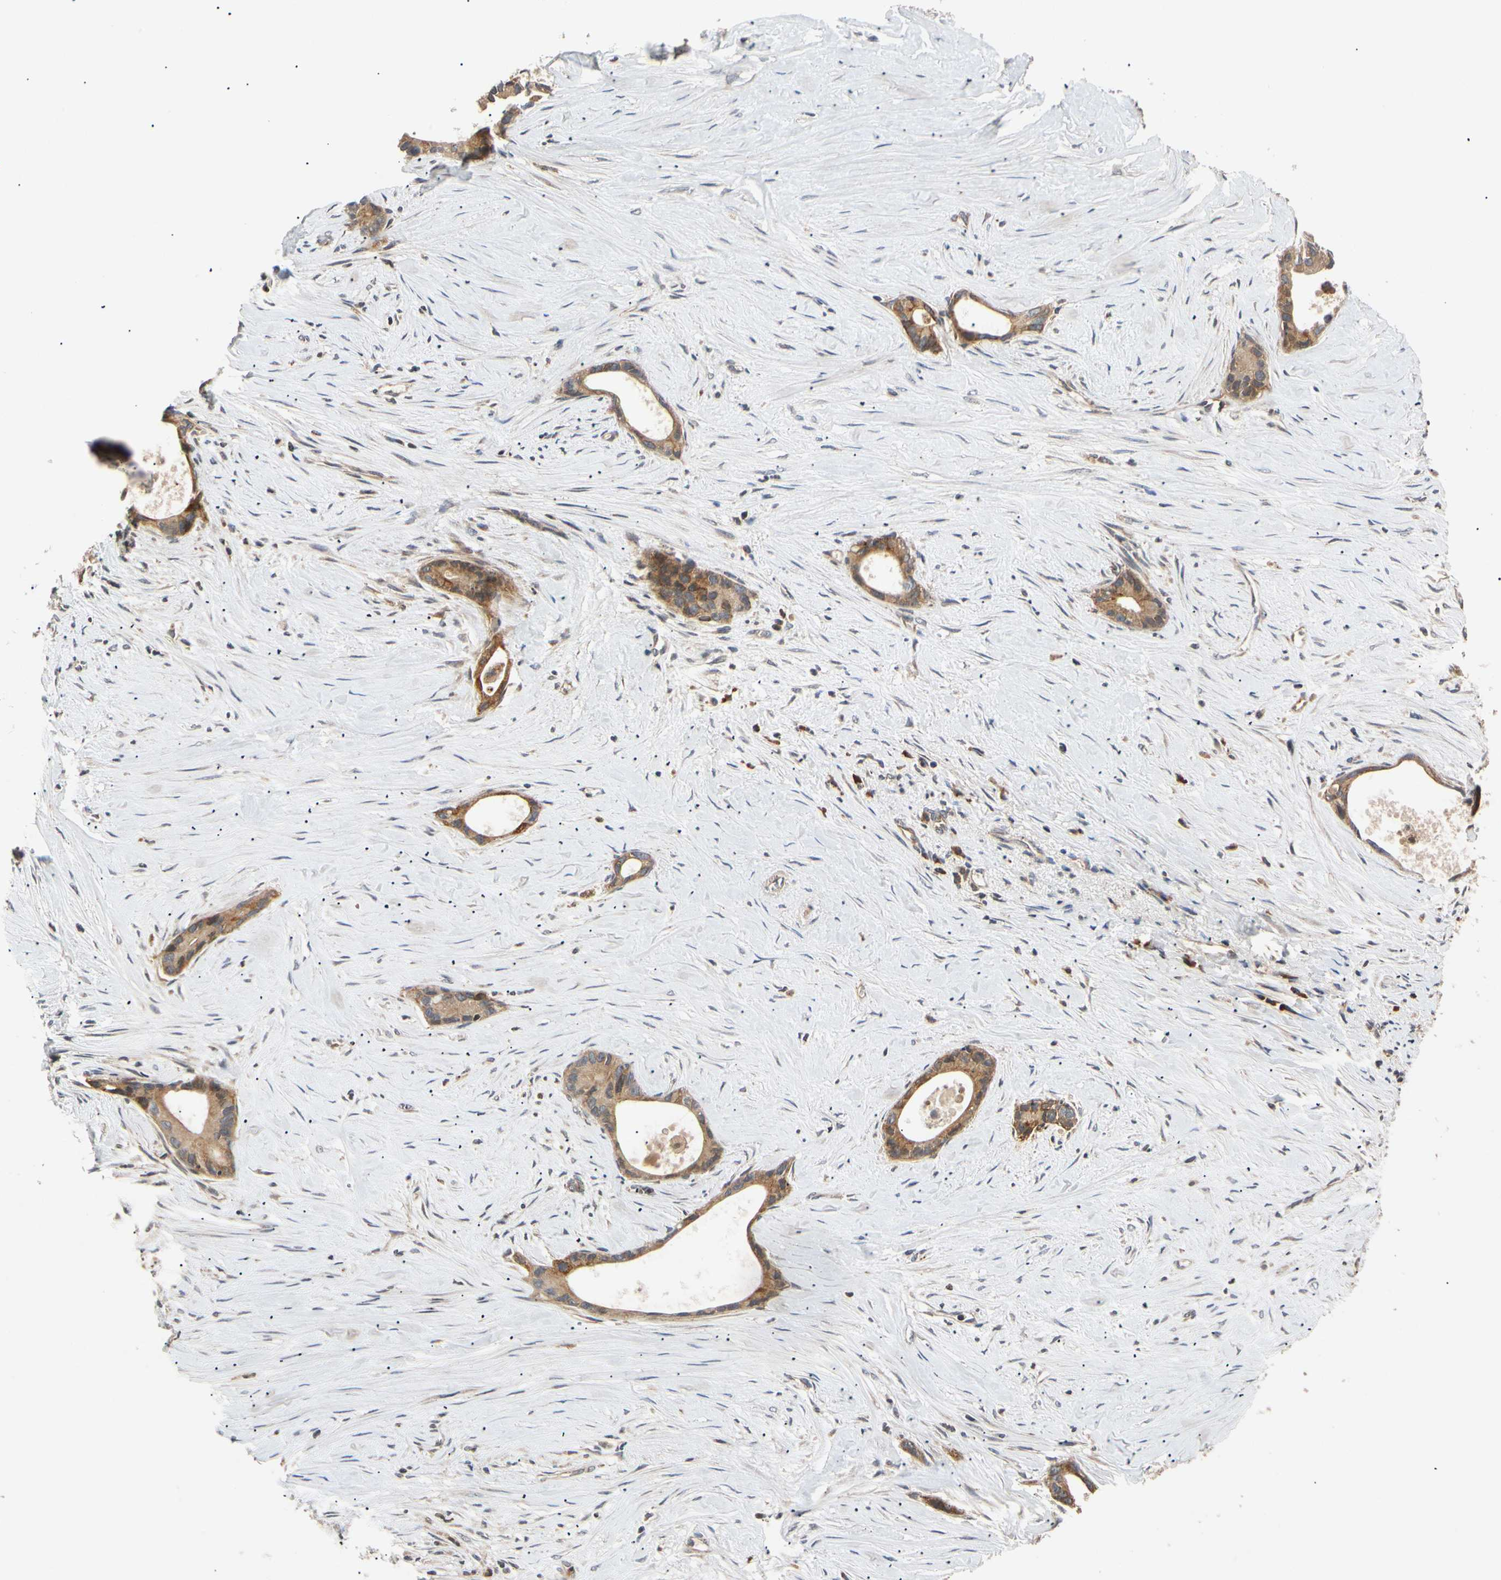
{"staining": {"intensity": "moderate", "quantity": ">75%", "location": "cytoplasmic/membranous"}, "tissue": "liver cancer", "cell_type": "Tumor cells", "image_type": "cancer", "snomed": [{"axis": "morphology", "description": "Cholangiocarcinoma"}, {"axis": "topography", "description": "Liver"}], "caption": "Tumor cells exhibit medium levels of moderate cytoplasmic/membranous positivity in approximately >75% of cells in human liver cholangiocarcinoma.", "gene": "MRPS22", "patient": {"sex": "female", "age": 55}}